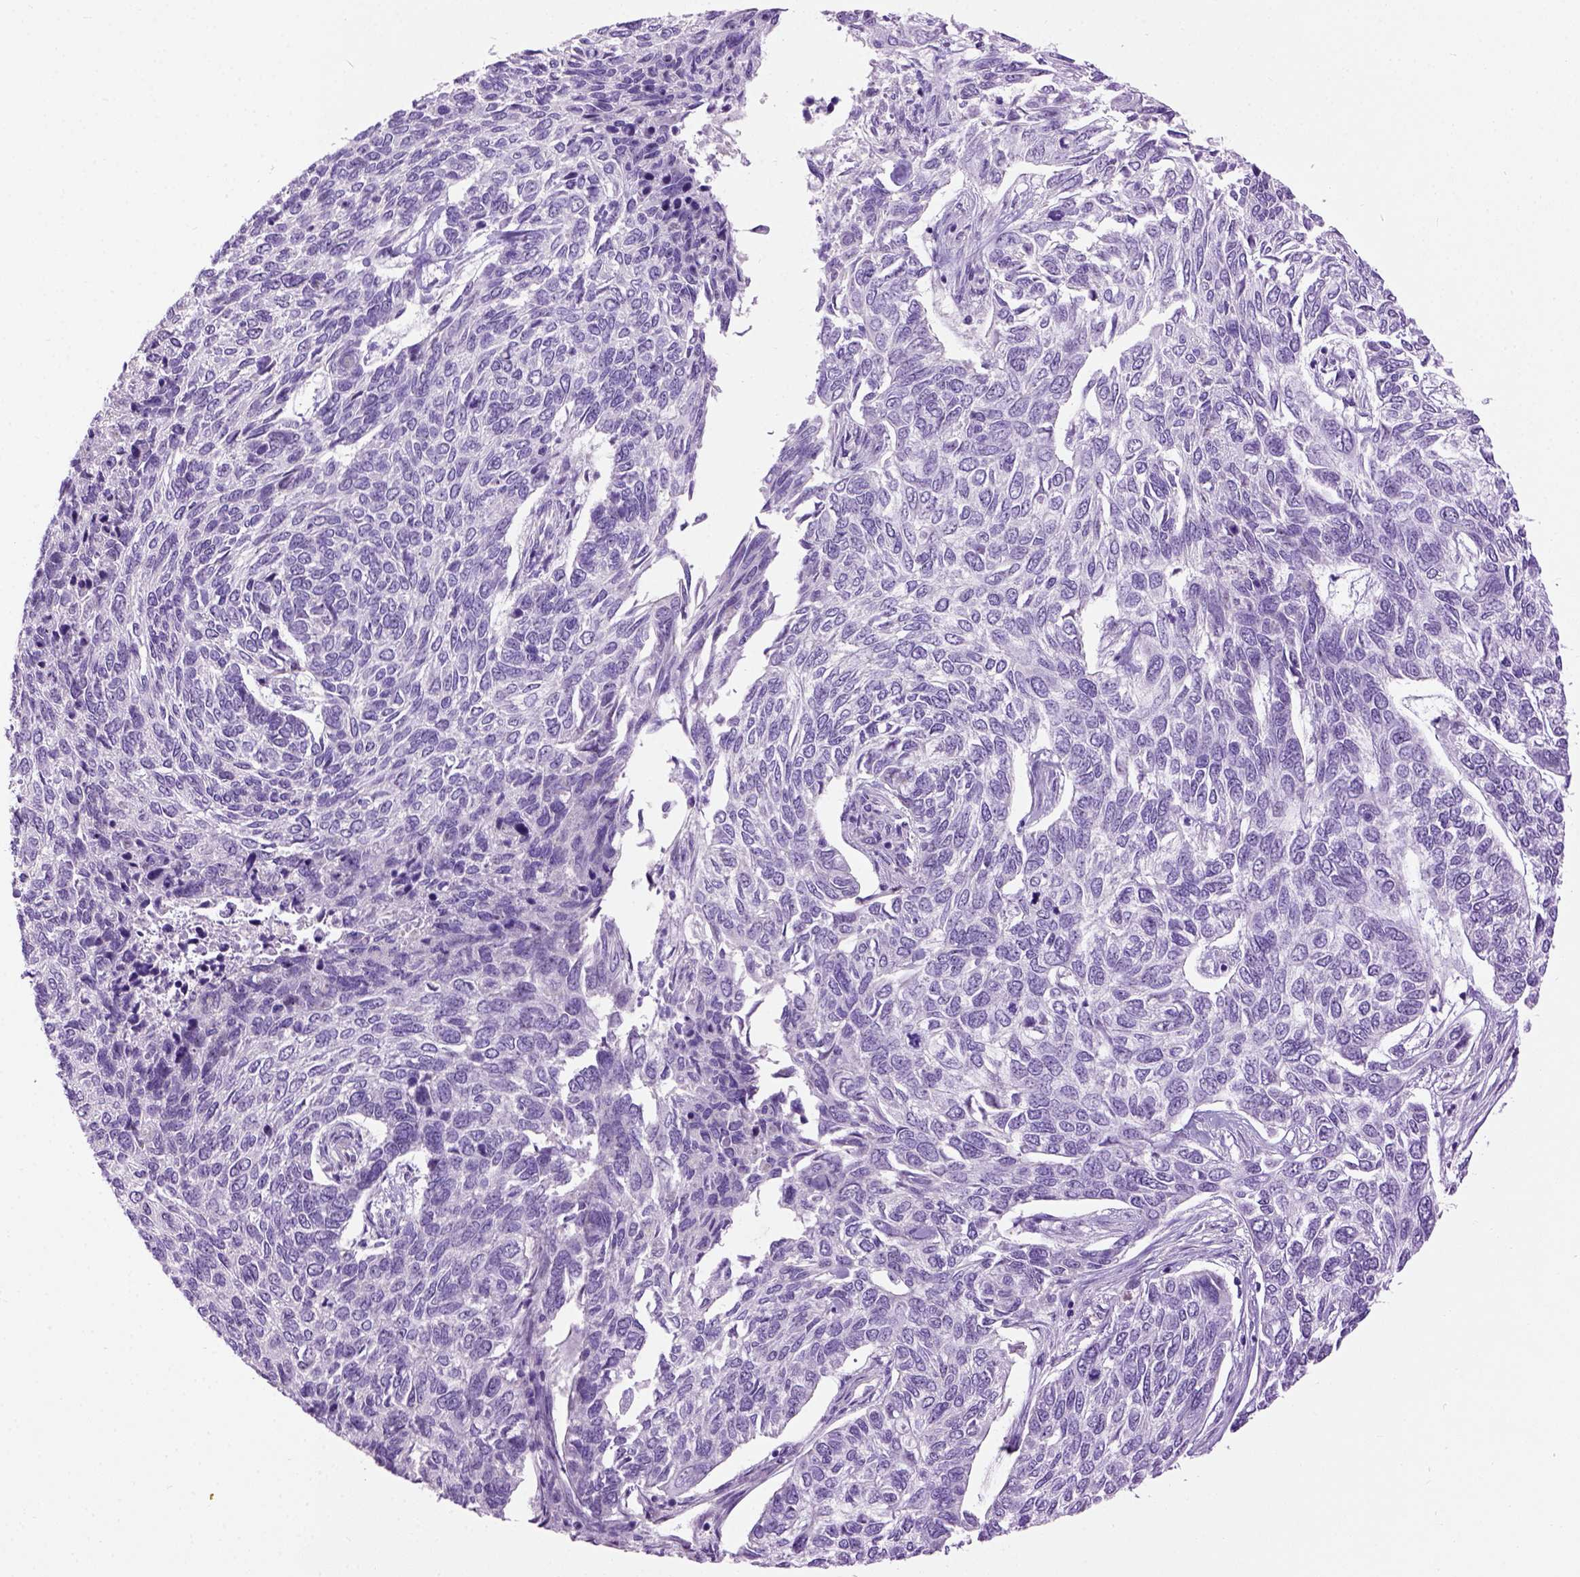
{"staining": {"intensity": "negative", "quantity": "none", "location": "none"}, "tissue": "skin cancer", "cell_type": "Tumor cells", "image_type": "cancer", "snomed": [{"axis": "morphology", "description": "Basal cell carcinoma"}, {"axis": "topography", "description": "Skin"}], "caption": "There is no significant expression in tumor cells of basal cell carcinoma (skin). The staining was performed using DAB (3,3'-diaminobenzidine) to visualize the protein expression in brown, while the nuclei were stained in blue with hematoxylin (Magnification: 20x).", "gene": "UTP4", "patient": {"sex": "female", "age": 65}}